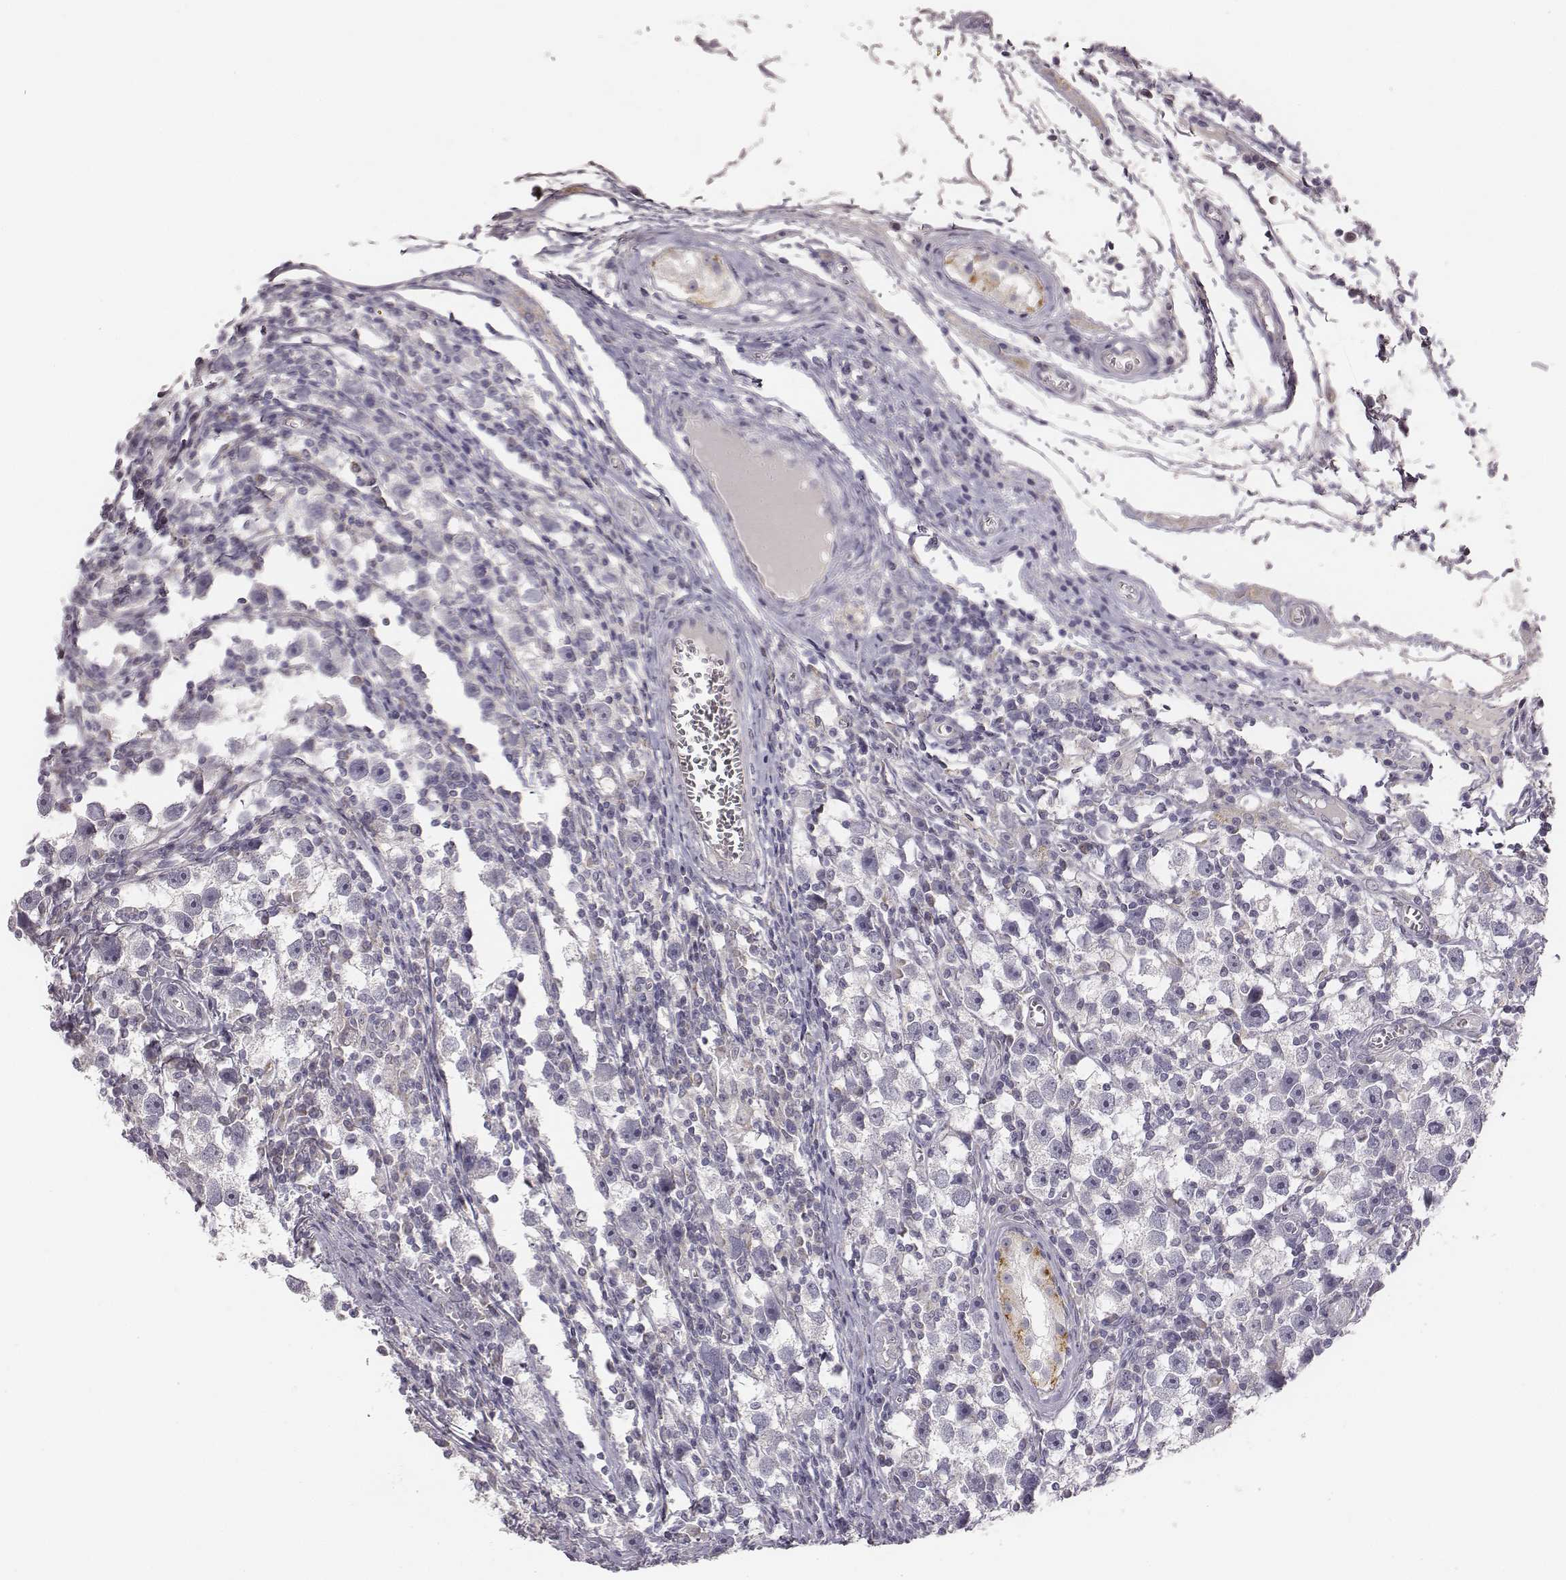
{"staining": {"intensity": "negative", "quantity": "none", "location": "none"}, "tissue": "testis cancer", "cell_type": "Tumor cells", "image_type": "cancer", "snomed": [{"axis": "morphology", "description": "Seminoma, NOS"}, {"axis": "topography", "description": "Testis"}], "caption": "An image of human testis seminoma is negative for staining in tumor cells.", "gene": "ABCD3", "patient": {"sex": "male", "age": 30}}